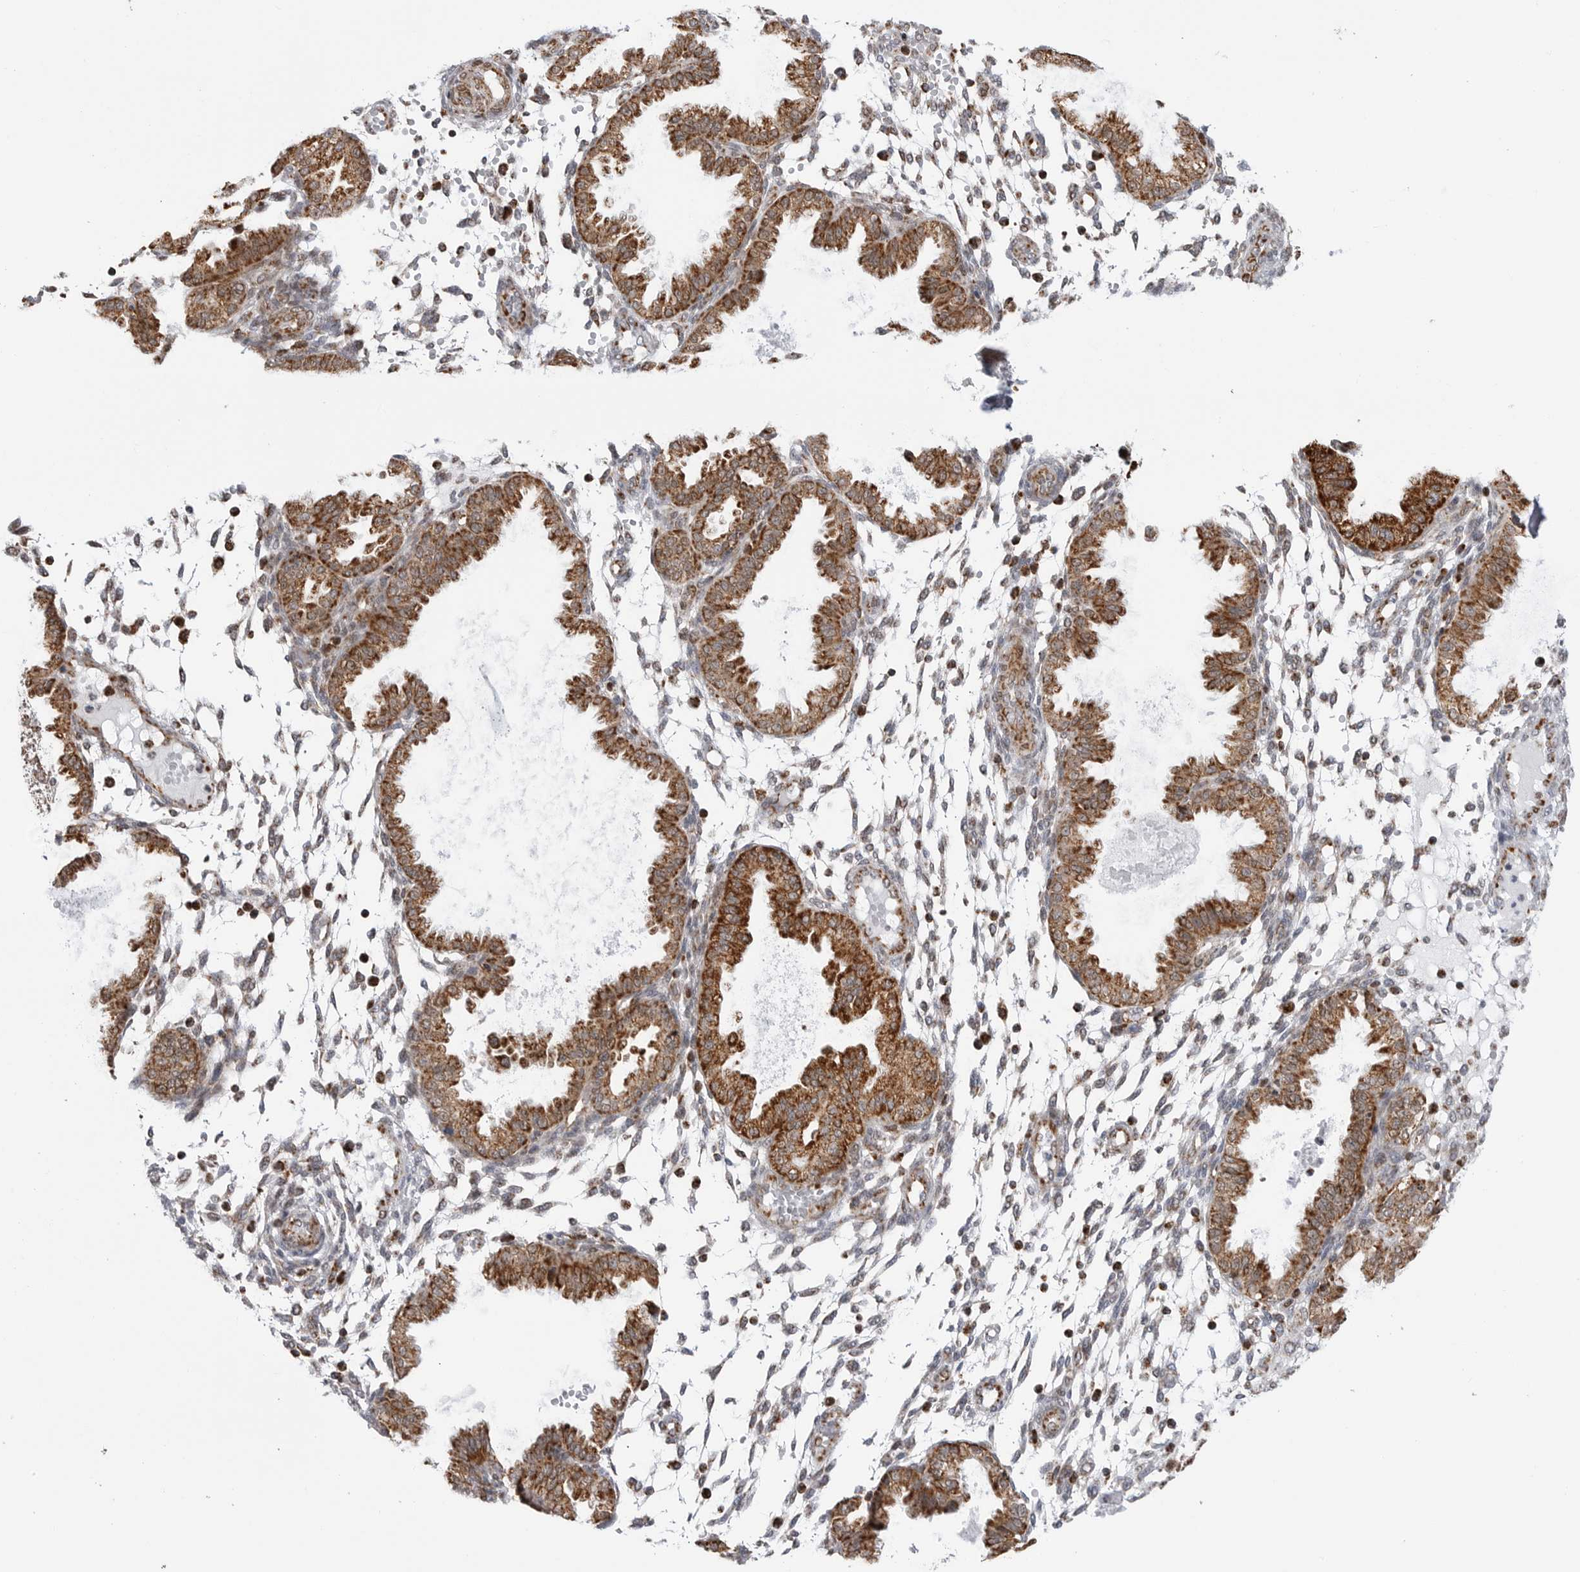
{"staining": {"intensity": "moderate", "quantity": "<25%", "location": "cytoplasmic/membranous"}, "tissue": "endometrium", "cell_type": "Cells in endometrial stroma", "image_type": "normal", "snomed": [{"axis": "morphology", "description": "Normal tissue, NOS"}, {"axis": "topography", "description": "Endometrium"}], "caption": "Brown immunohistochemical staining in benign endometrium displays moderate cytoplasmic/membranous staining in approximately <25% of cells in endometrial stroma.", "gene": "COX5A", "patient": {"sex": "female", "age": 33}}